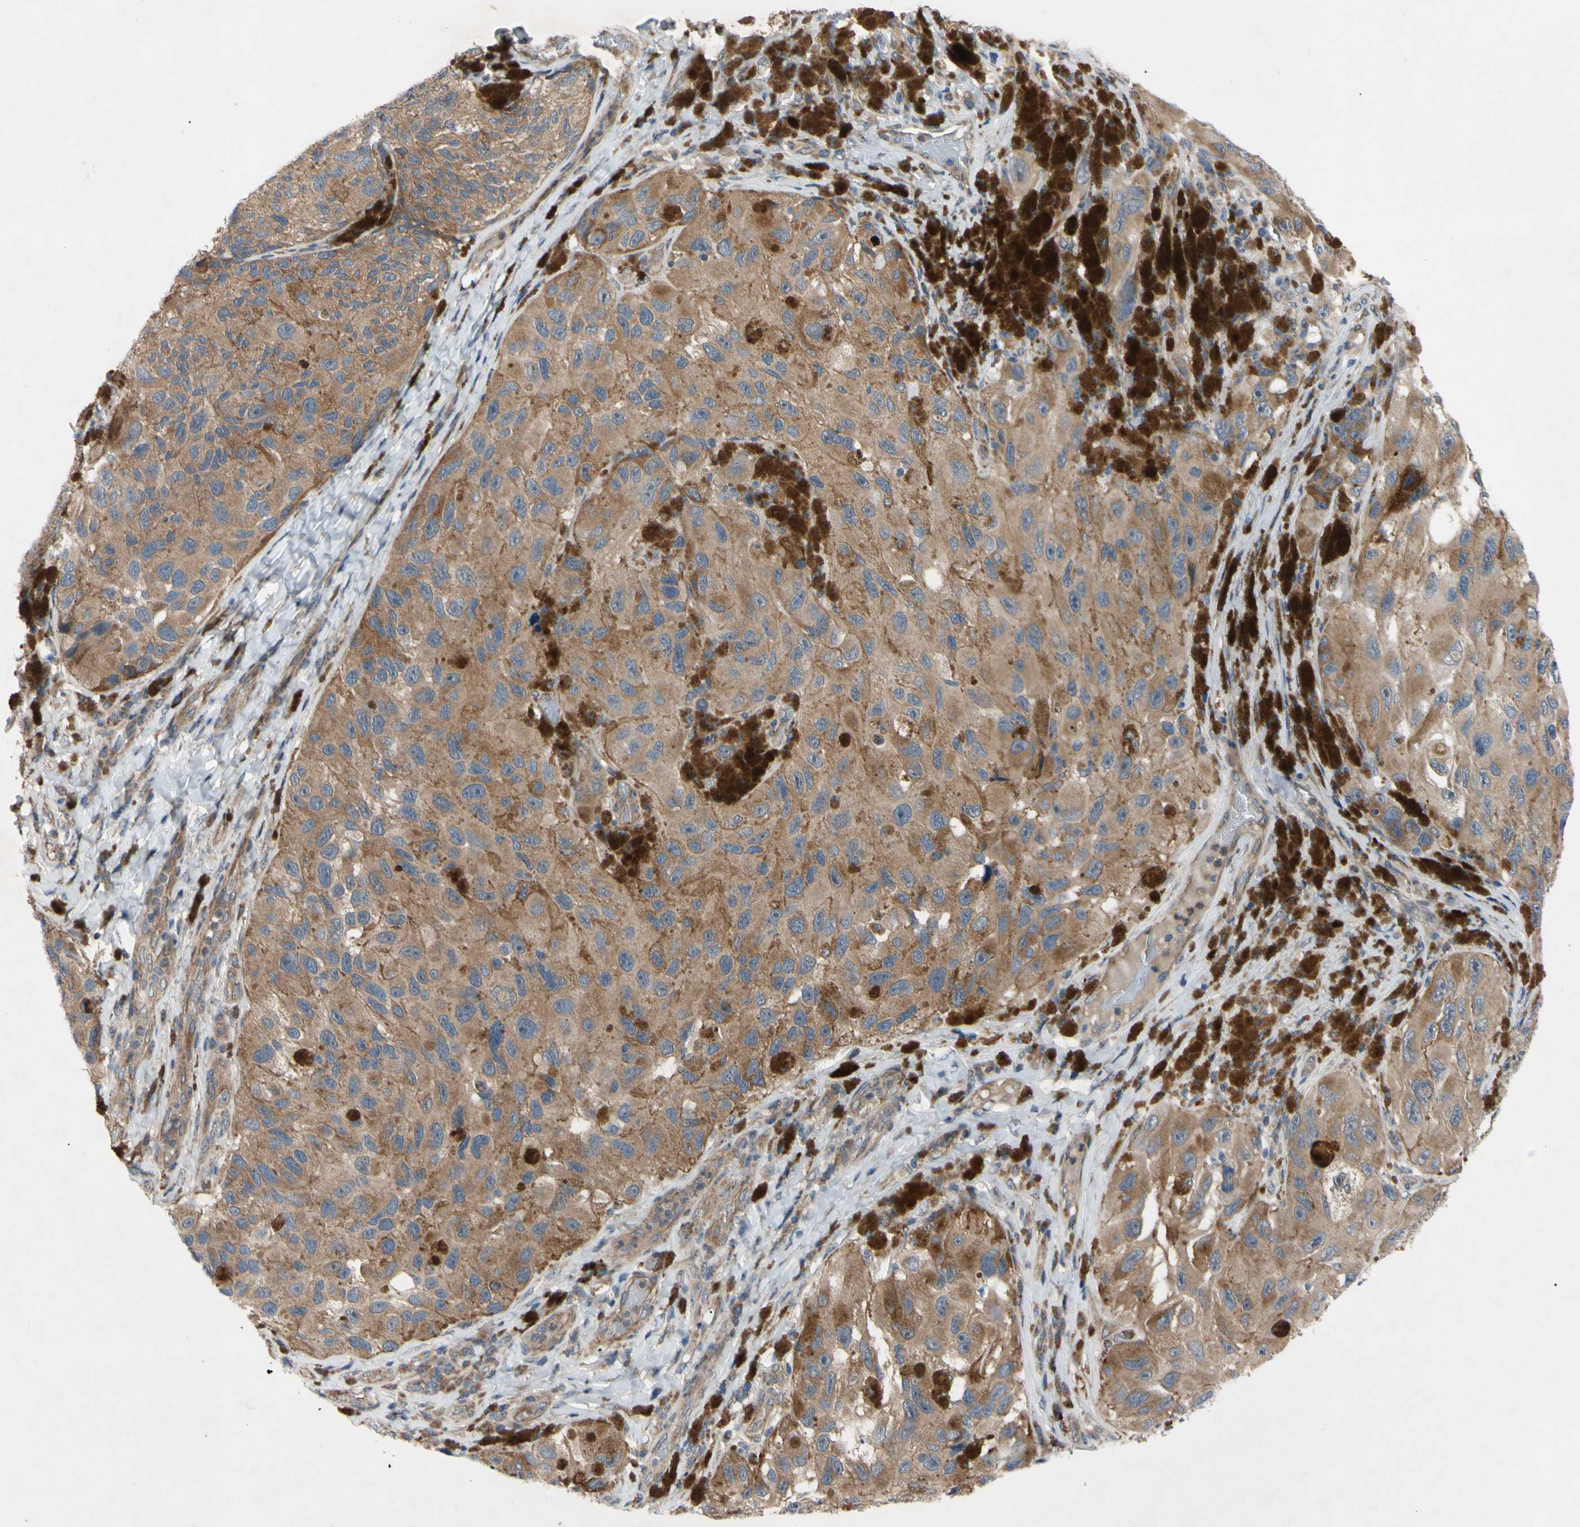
{"staining": {"intensity": "moderate", "quantity": ">75%", "location": "cytoplasmic/membranous"}, "tissue": "melanoma", "cell_type": "Tumor cells", "image_type": "cancer", "snomed": [{"axis": "morphology", "description": "Malignant melanoma, NOS"}, {"axis": "topography", "description": "Skin"}], "caption": "DAB immunohistochemical staining of malignant melanoma exhibits moderate cytoplasmic/membranous protein positivity in approximately >75% of tumor cells.", "gene": "SVIL", "patient": {"sex": "female", "age": 73}}